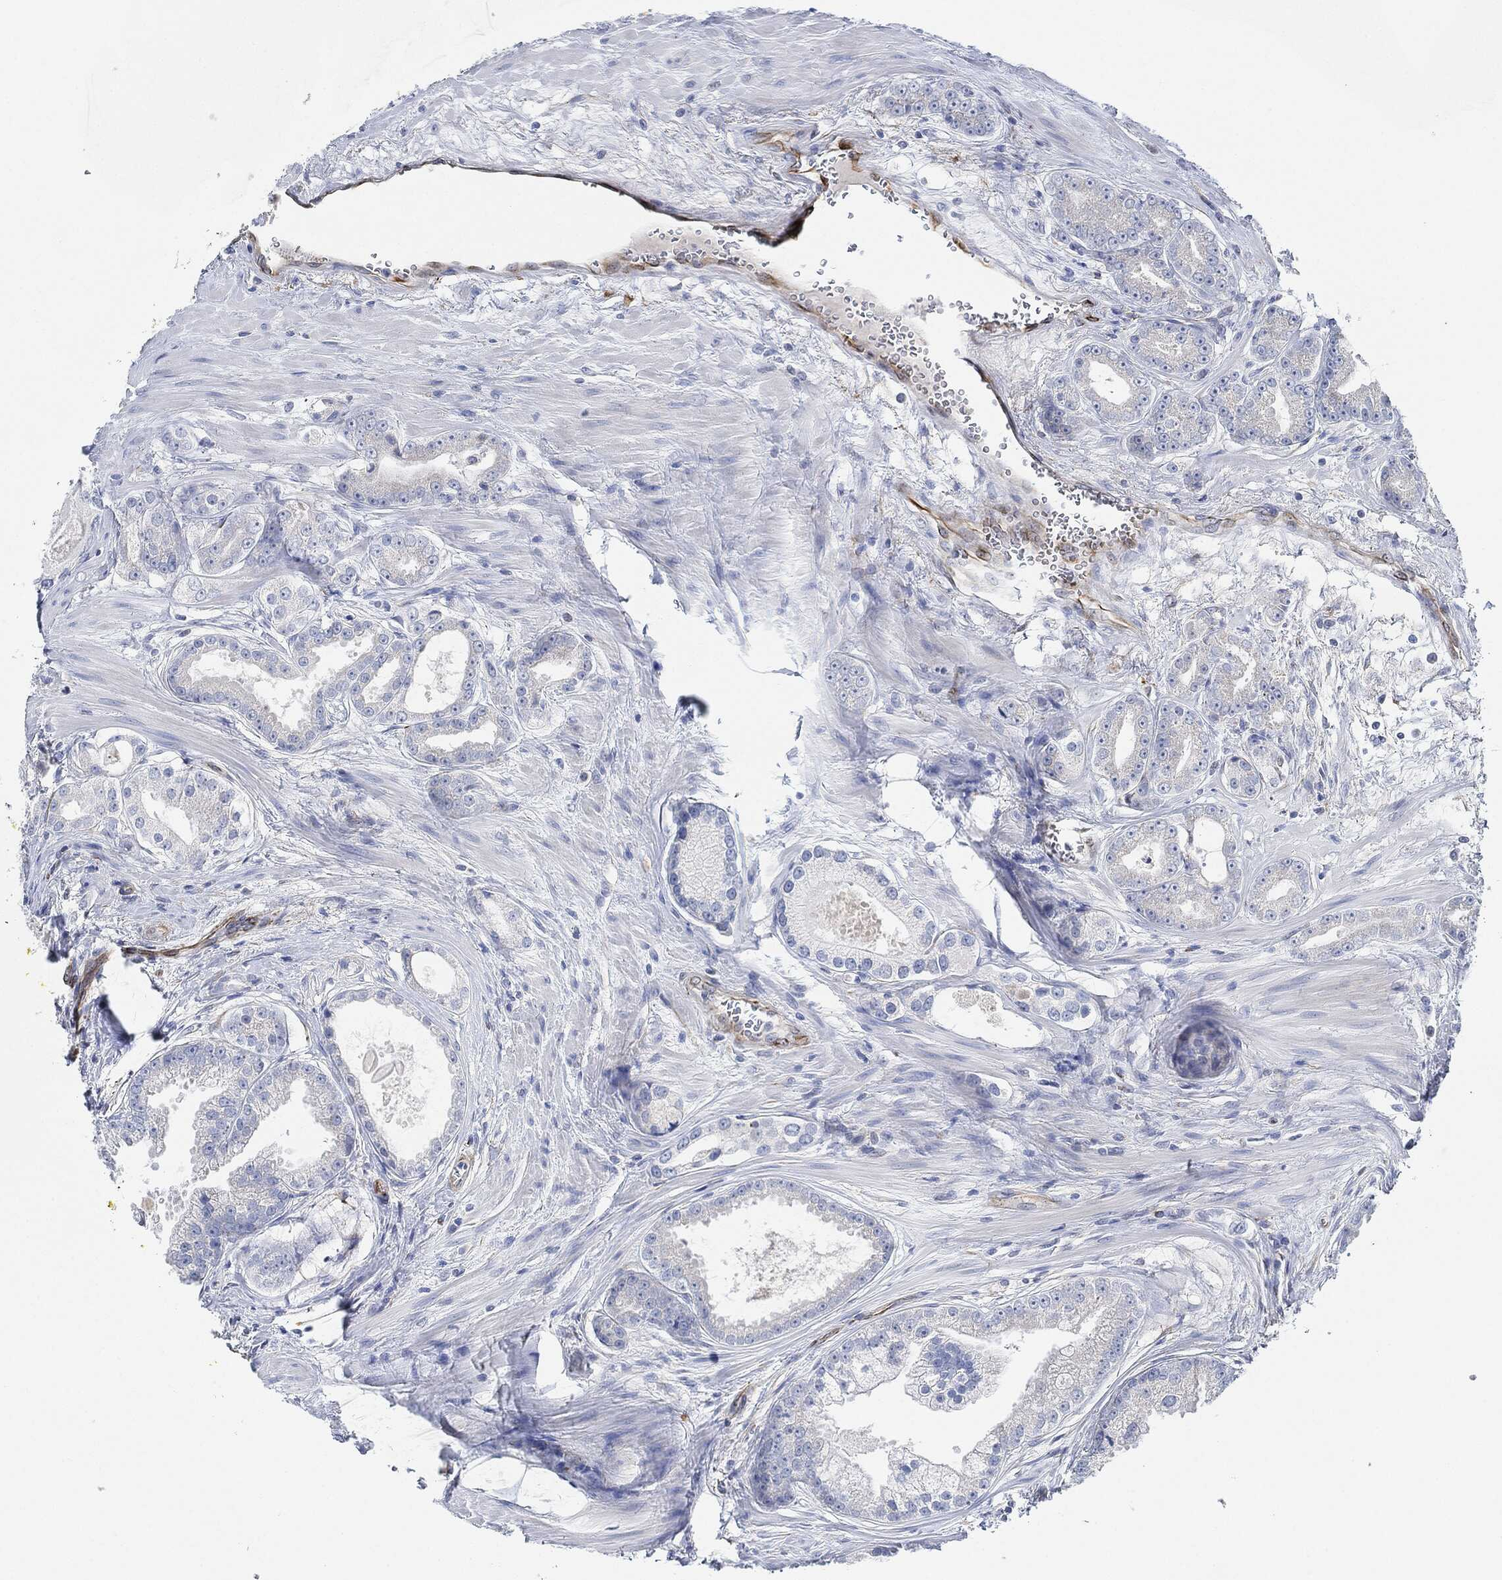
{"staining": {"intensity": "negative", "quantity": "none", "location": "none"}, "tissue": "prostate cancer", "cell_type": "Tumor cells", "image_type": "cancer", "snomed": [{"axis": "morphology", "description": "Adenocarcinoma, NOS"}, {"axis": "topography", "description": "Prostate"}], "caption": "Immunohistochemistry (IHC) of prostate cancer exhibits no positivity in tumor cells.", "gene": "THSD1", "patient": {"sex": "male", "age": 61}}